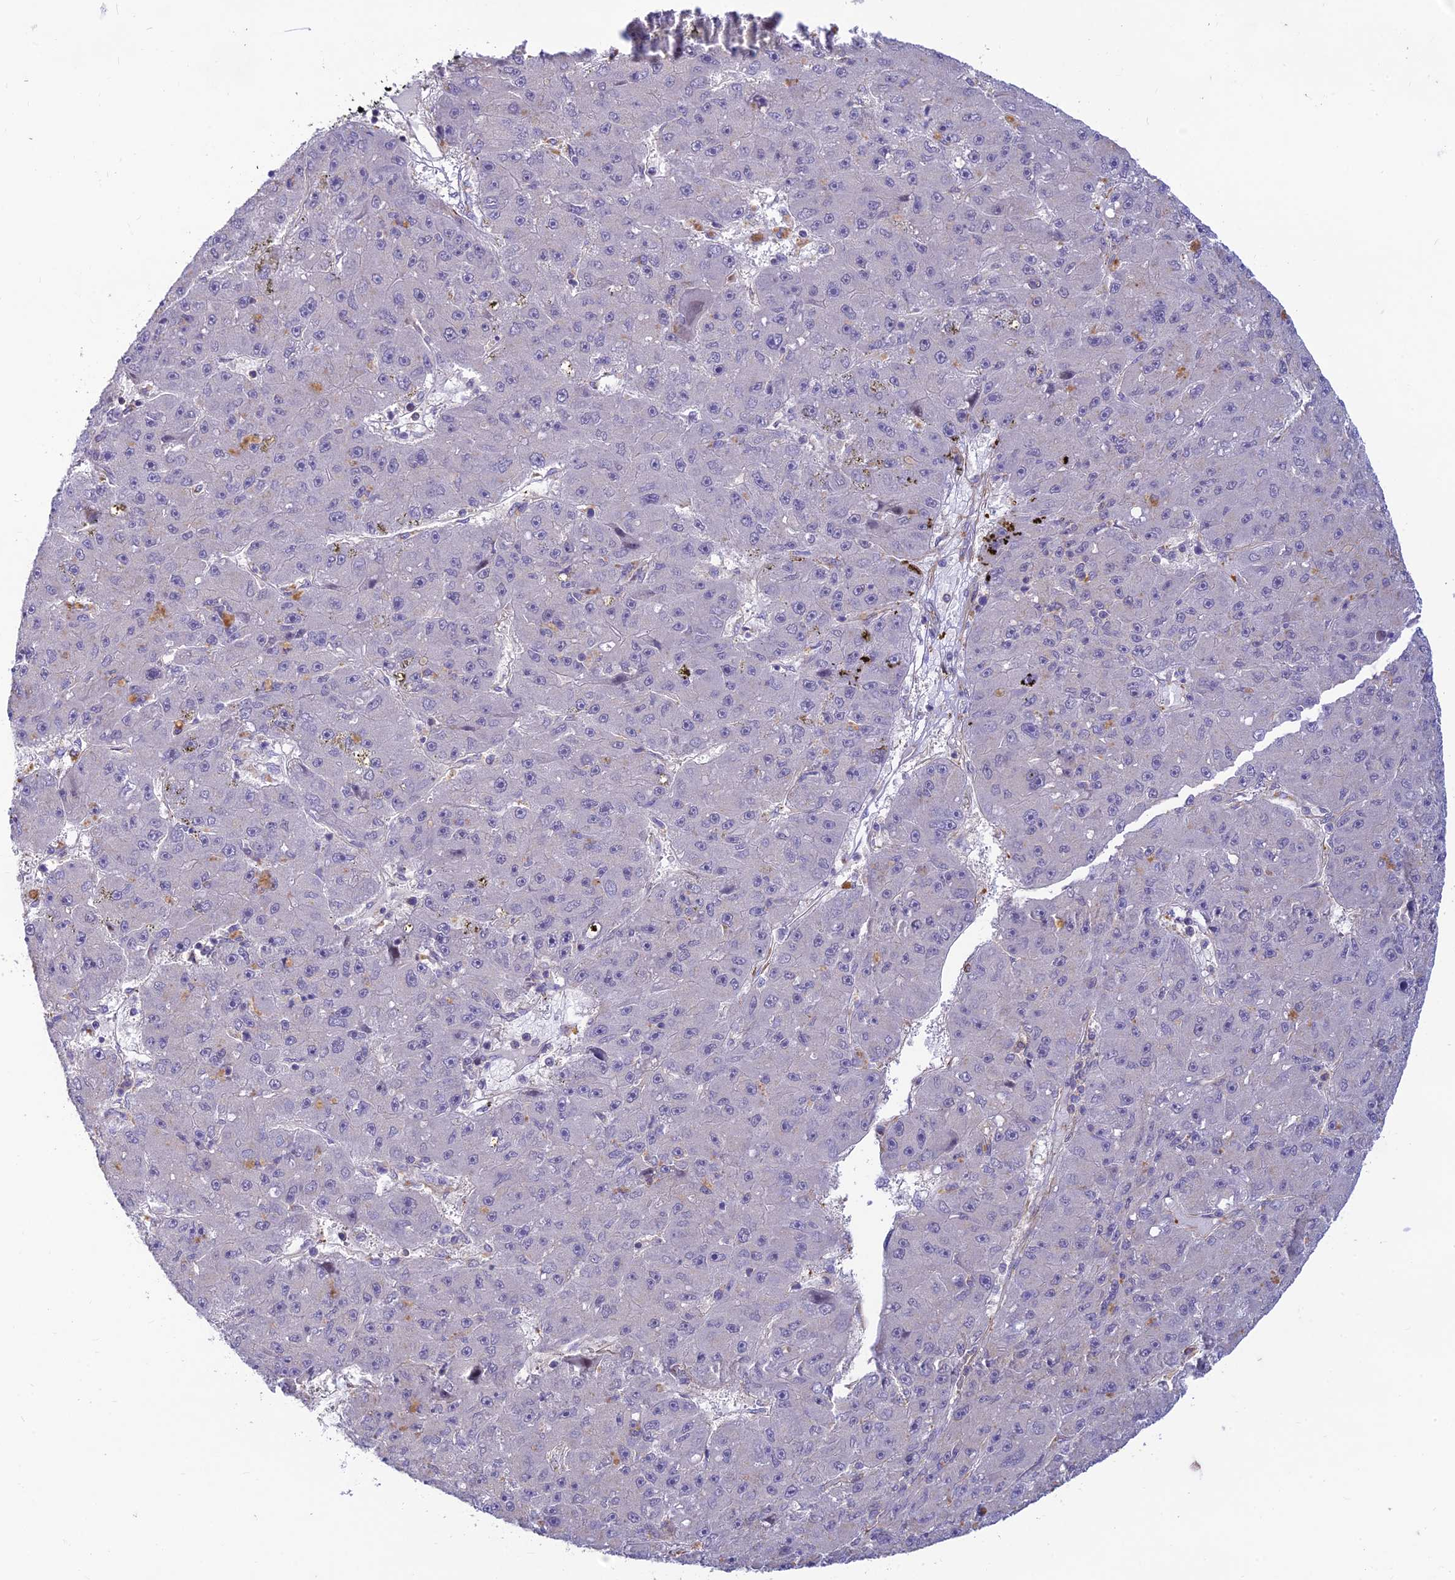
{"staining": {"intensity": "negative", "quantity": "none", "location": "none"}, "tissue": "liver cancer", "cell_type": "Tumor cells", "image_type": "cancer", "snomed": [{"axis": "morphology", "description": "Carcinoma, Hepatocellular, NOS"}, {"axis": "topography", "description": "Liver"}], "caption": "High magnification brightfield microscopy of hepatocellular carcinoma (liver) stained with DAB (3,3'-diaminobenzidine) (brown) and counterstained with hematoxylin (blue): tumor cells show no significant staining. (DAB (3,3'-diaminobenzidine) IHC, high magnification).", "gene": "FBXW4", "patient": {"sex": "male", "age": 67}}